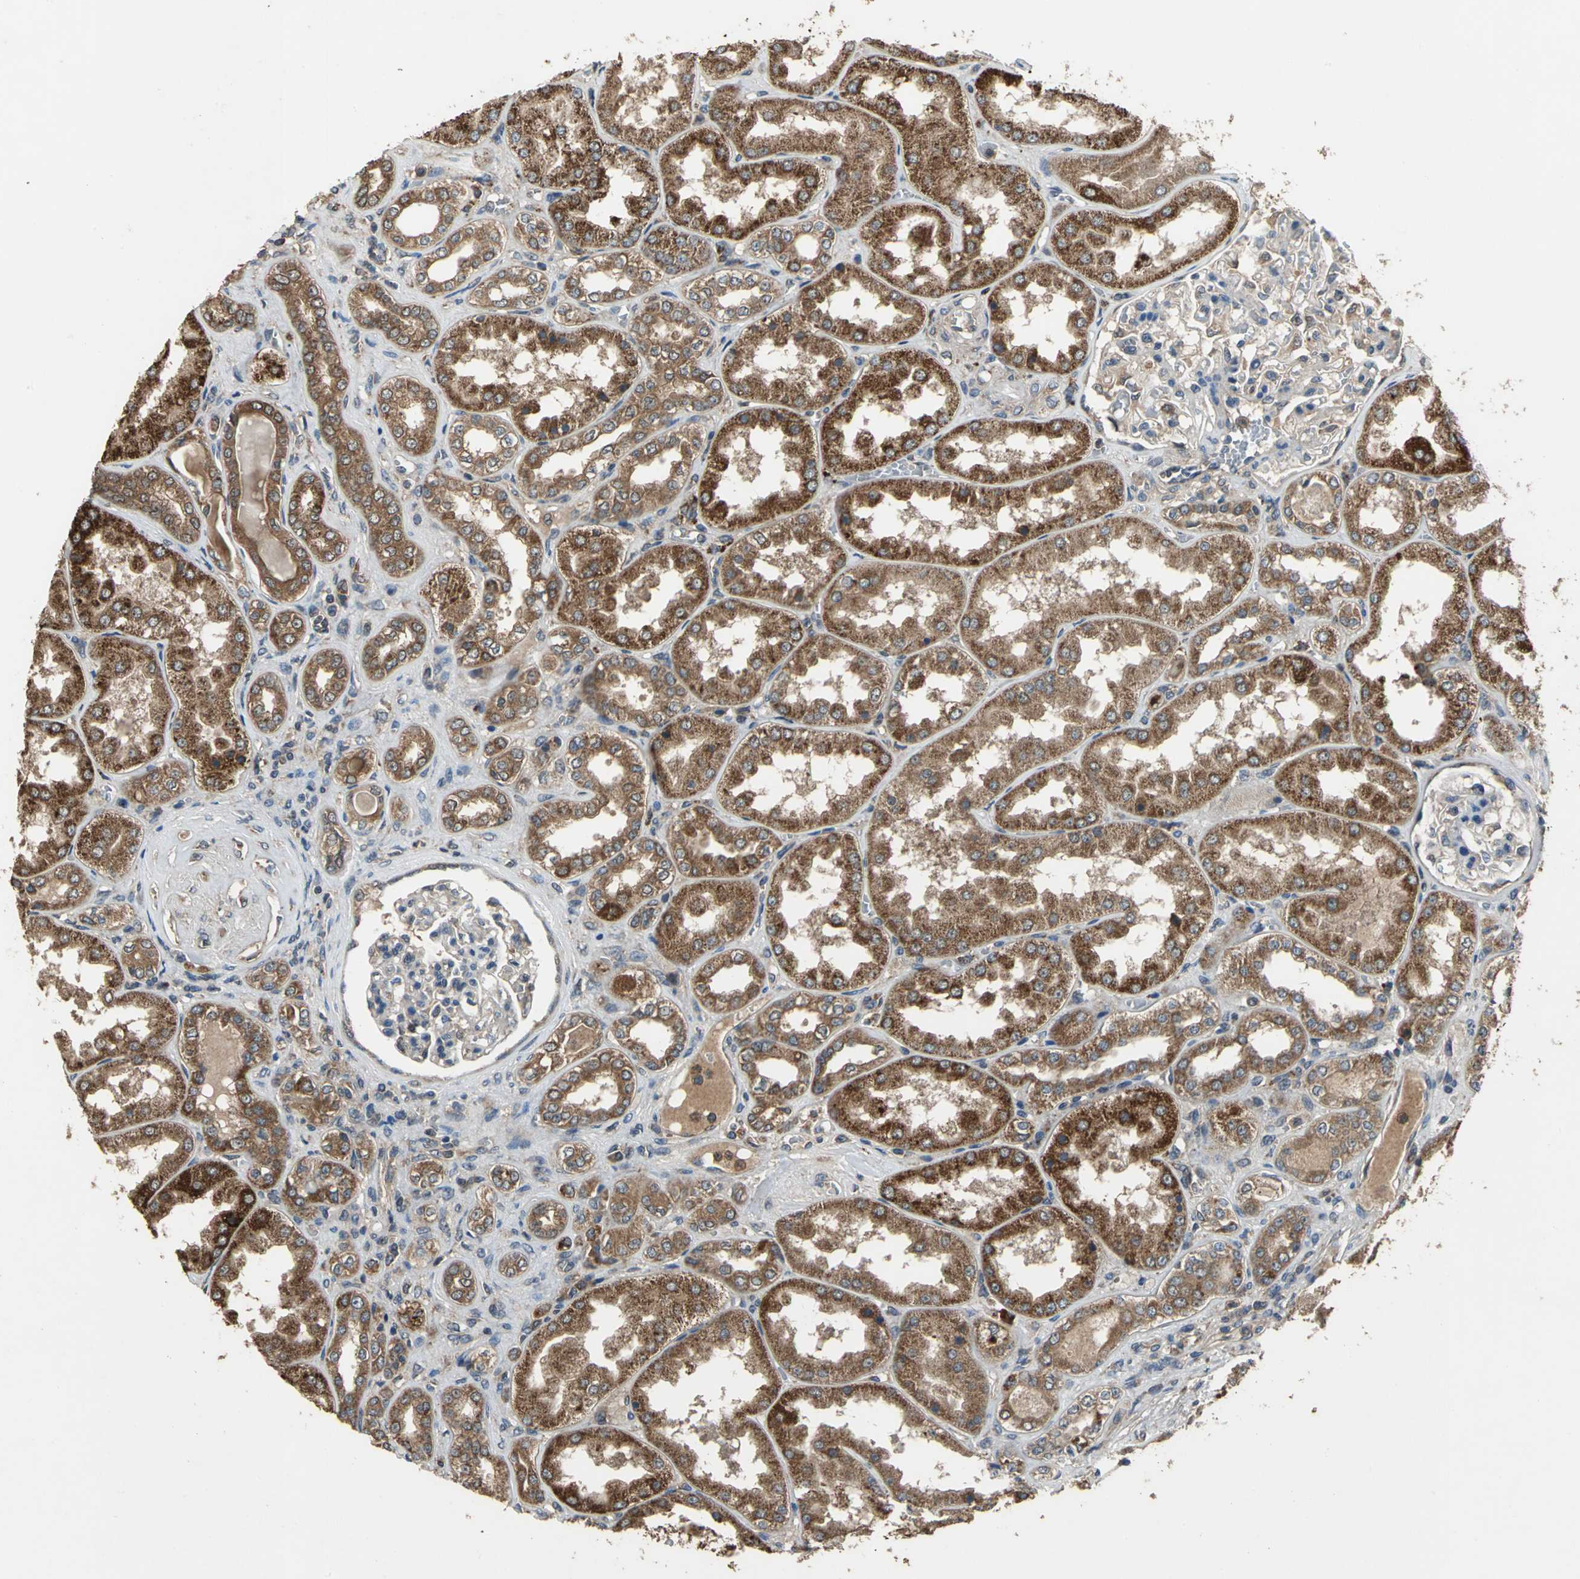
{"staining": {"intensity": "moderate", "quantity": "<25%", "location": "cytoplasmic/membranous"}, "tissue": "kidney", "cell_type": "Cells in glomeruli", "image_type": "normal", "snomed": [{"axis": "morphology", "description": "Normal tissue, NOS"}, {"axis": "topography", "description": "Kidney"}], "caption": "This photomicrograph exhibits IHC staining of benign kidney, with low moderate cytoplasmic/membranous expression in approximately <25% of cells in glomeruli.", "gene": "ZNF608", "patient": {"sex": "female", "age": 56}}